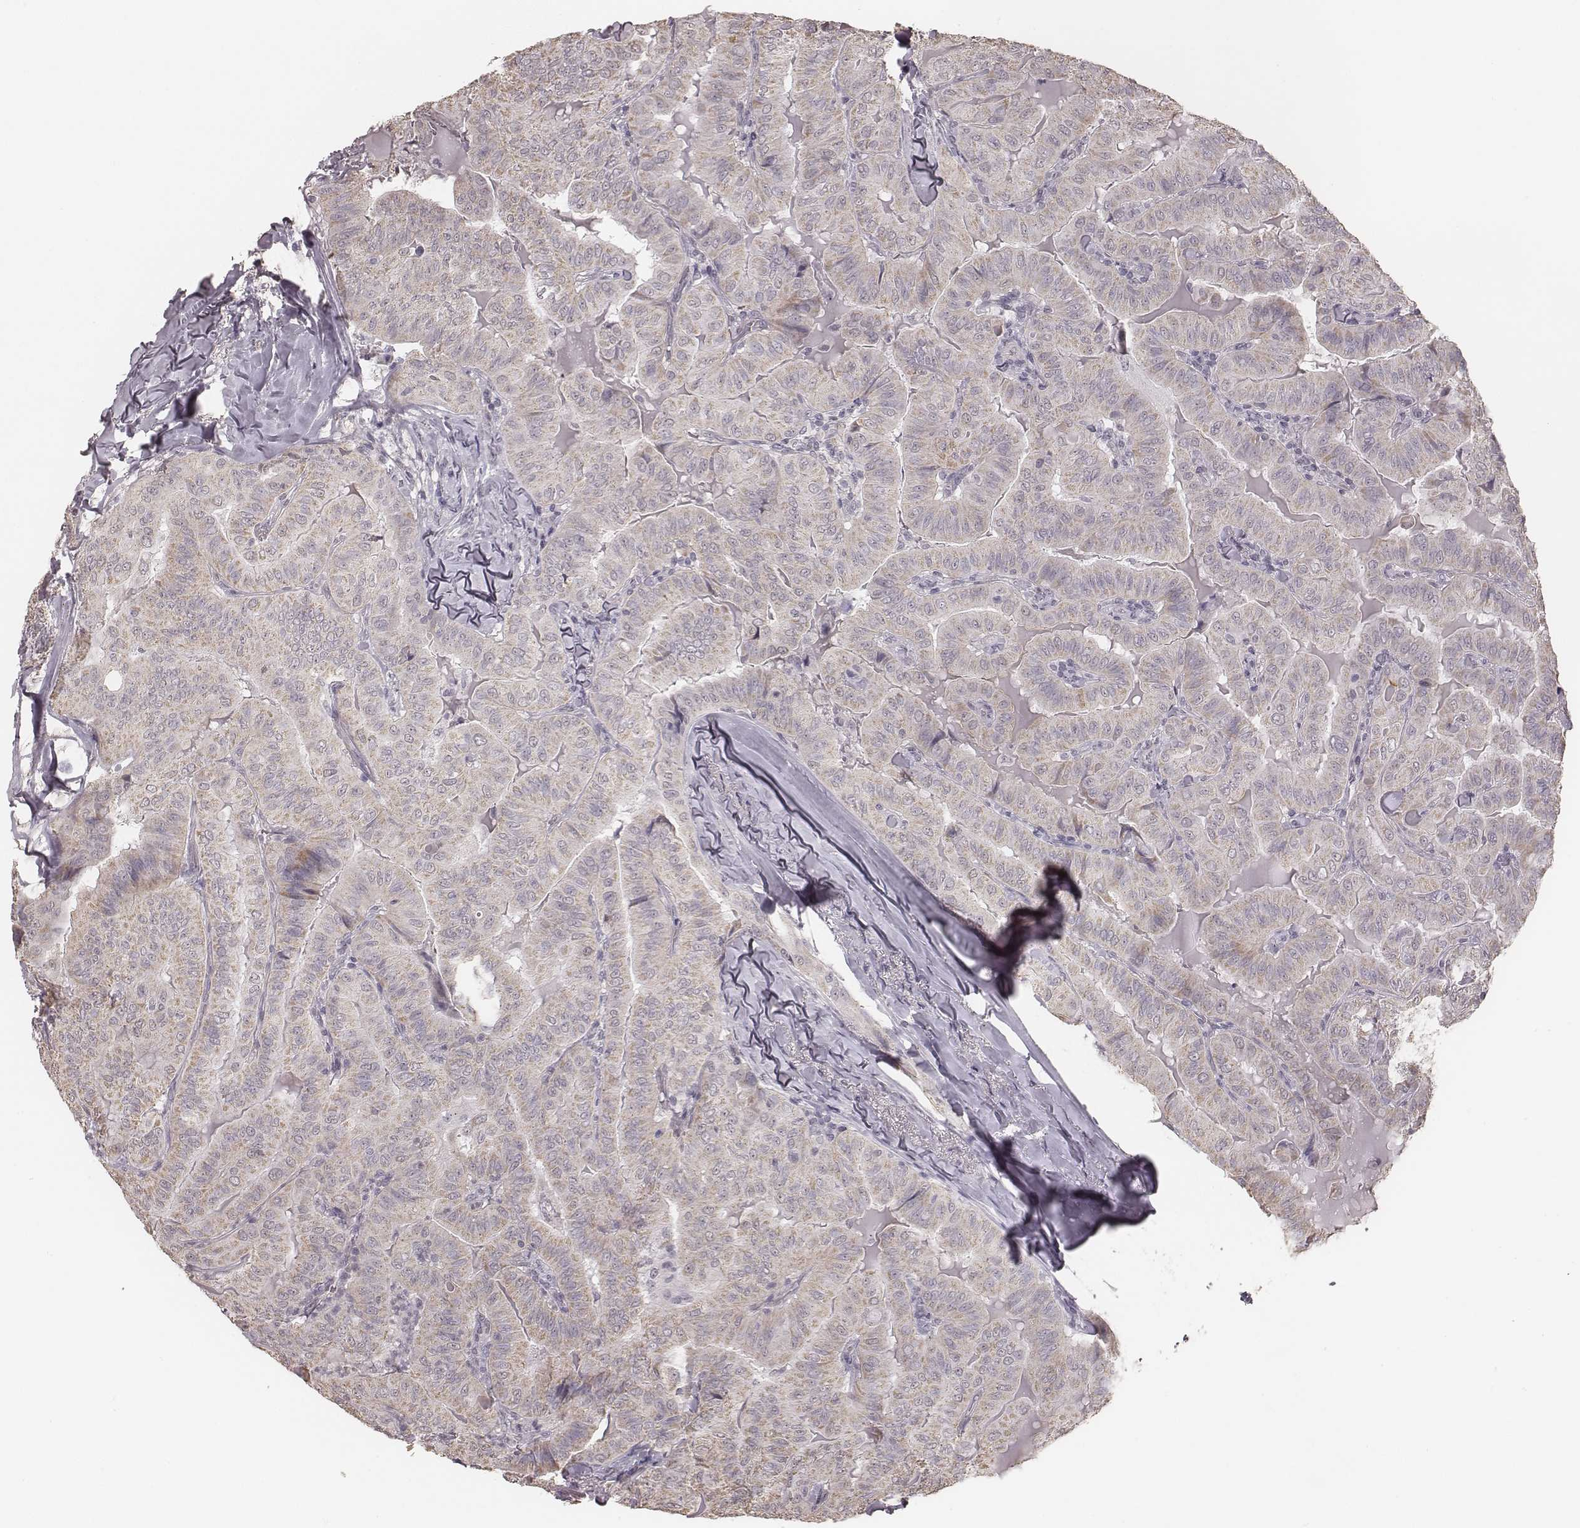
{"staining": {"intensity": "weak", "quantity": "<25%", "location": "cytoplasmic/membranous"}, "tissue": "thyroid cancer", "cell_type": "Tumor cells", "image_type": "cancer", "snomed": [{"axis": "morphology", "description": "Papillary adenocarcinoma, NOS"}, {"axis": "topography", "description": "Thyroid gland"}], "caption": "Immunohistochemical staining of thyroid cancer demonstrates no significant expression in tumor cells.", "gene": "SLC7A4", "patient": {"sex": "female", "age": 68}}